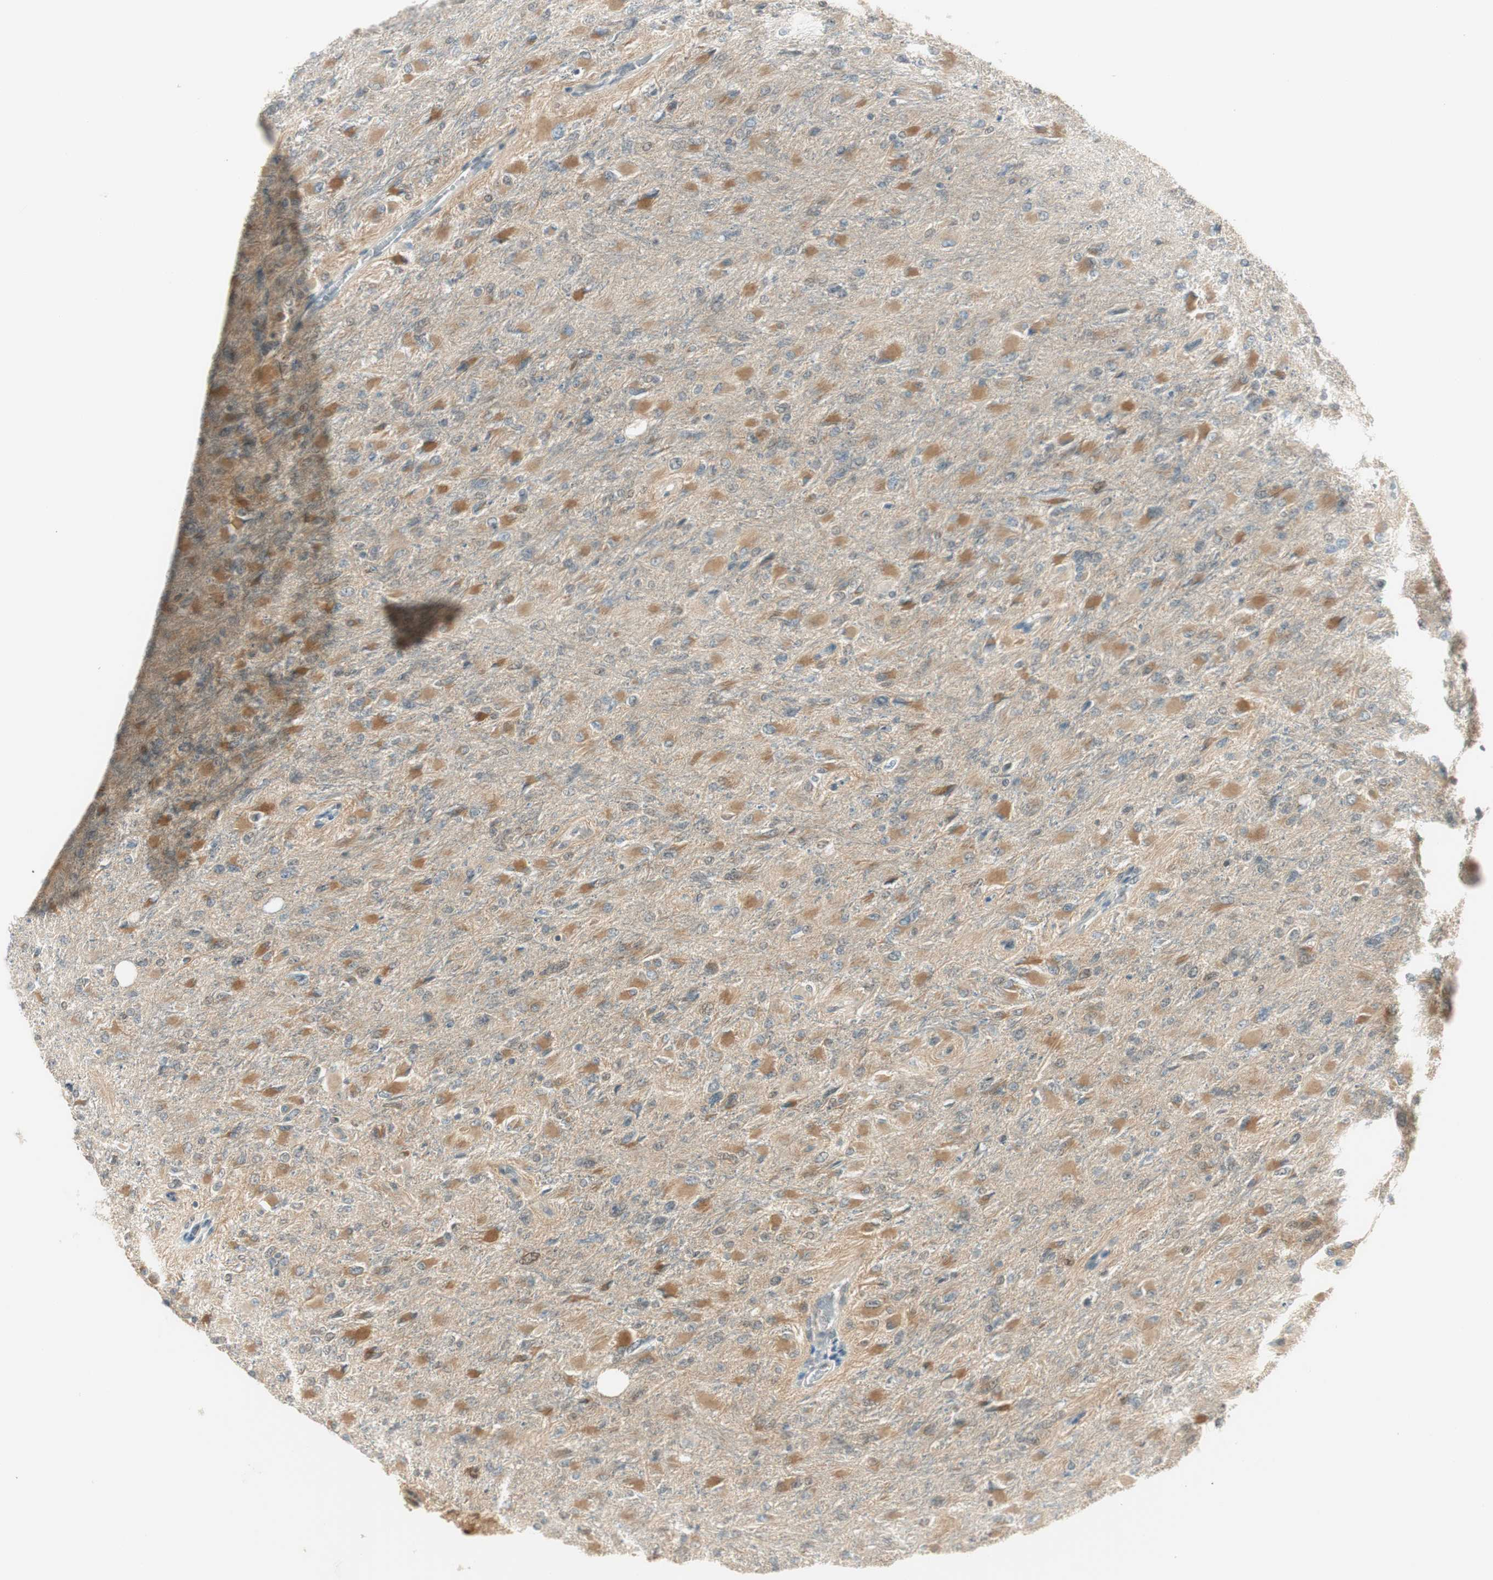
{"staining": {"intensity": "weak", "quantity": "25%-75%", "location": "cytoplasmic/membranous"}, "tissue": "glioma", "cell_type": "Tumor cells", "image_type": "cancer", "snomed": [{"axis": "morphology", "description": "Glioma, malignant, High grade"}, {"axis": "topography", "description": "Cerebral cortex"}], "caption": "The photomicrograph displays immunohistochemical staining of glioma. There is weak cytoplasmic/membranous staining is present in approximately 25%-75% of tumor cells. (DAB IHC with brightfield microscopy, high magnification).", "gene": "IPO5", "patient": {"sex": "female", "age": 36}}